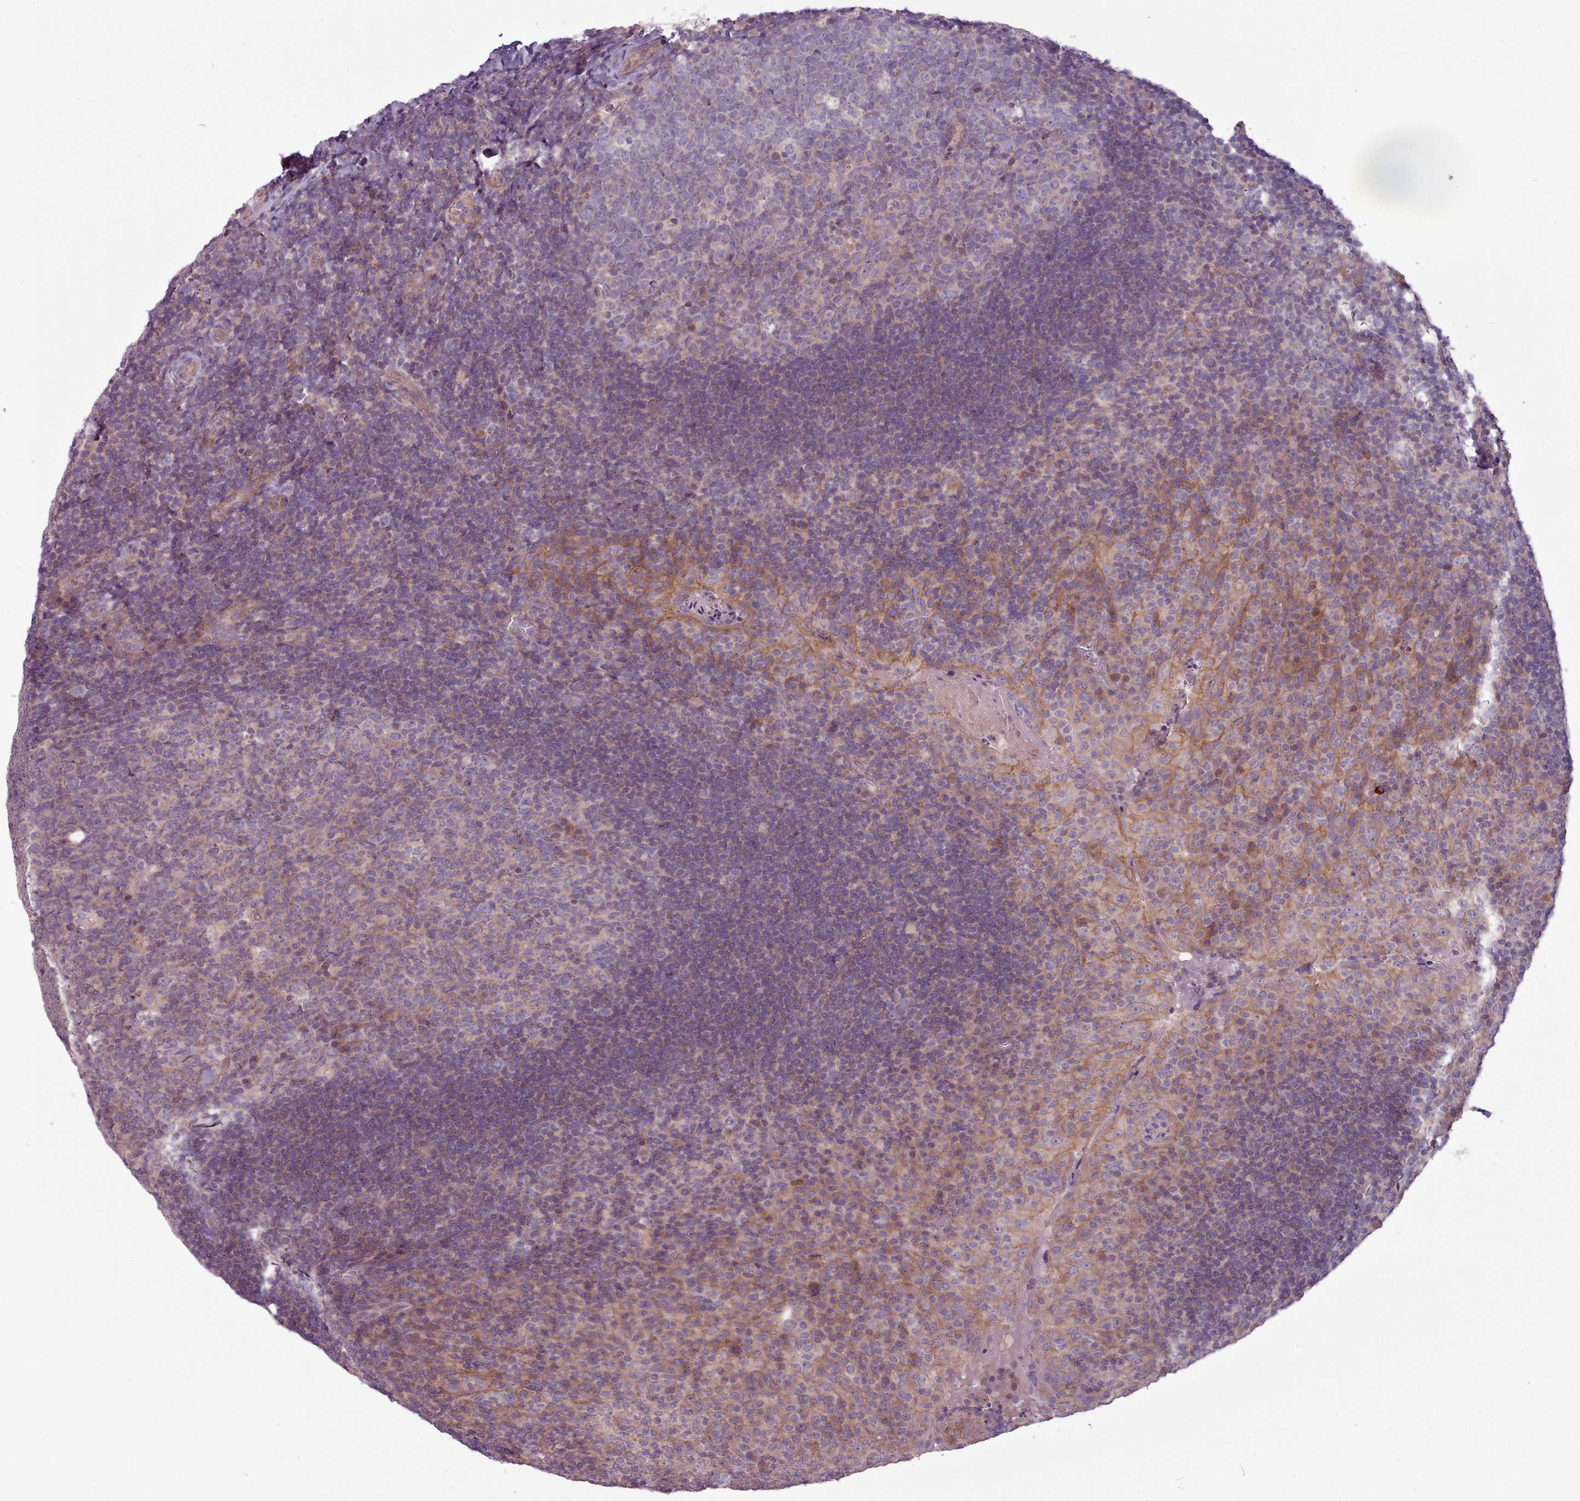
{"staining": {"intensity": "moderate", "quantity": "<25%", "location": "cytoplasmic/membranous"}, "tissue": "tonsil", "cell_type": "Germinal center cells", "image_type": "normal", "snomed": [{"axis": "morphology", "description": "Normal tissue, NOS"}, {"axis": "topography", "description": "Tonsil"}], "caption": "The immunohistochemical stain shows moderate cytoplasmic/membranous expression in germinal center cells of unremarkable tonsil. Using DAB (3,3'-diaminobenzidine) (brown) and hematoxylin (blue) stains, captured at high magnification using brightfield microscopy.", "gene": "NT5DC2", "patient": {"sex": "male", "age": 17}}